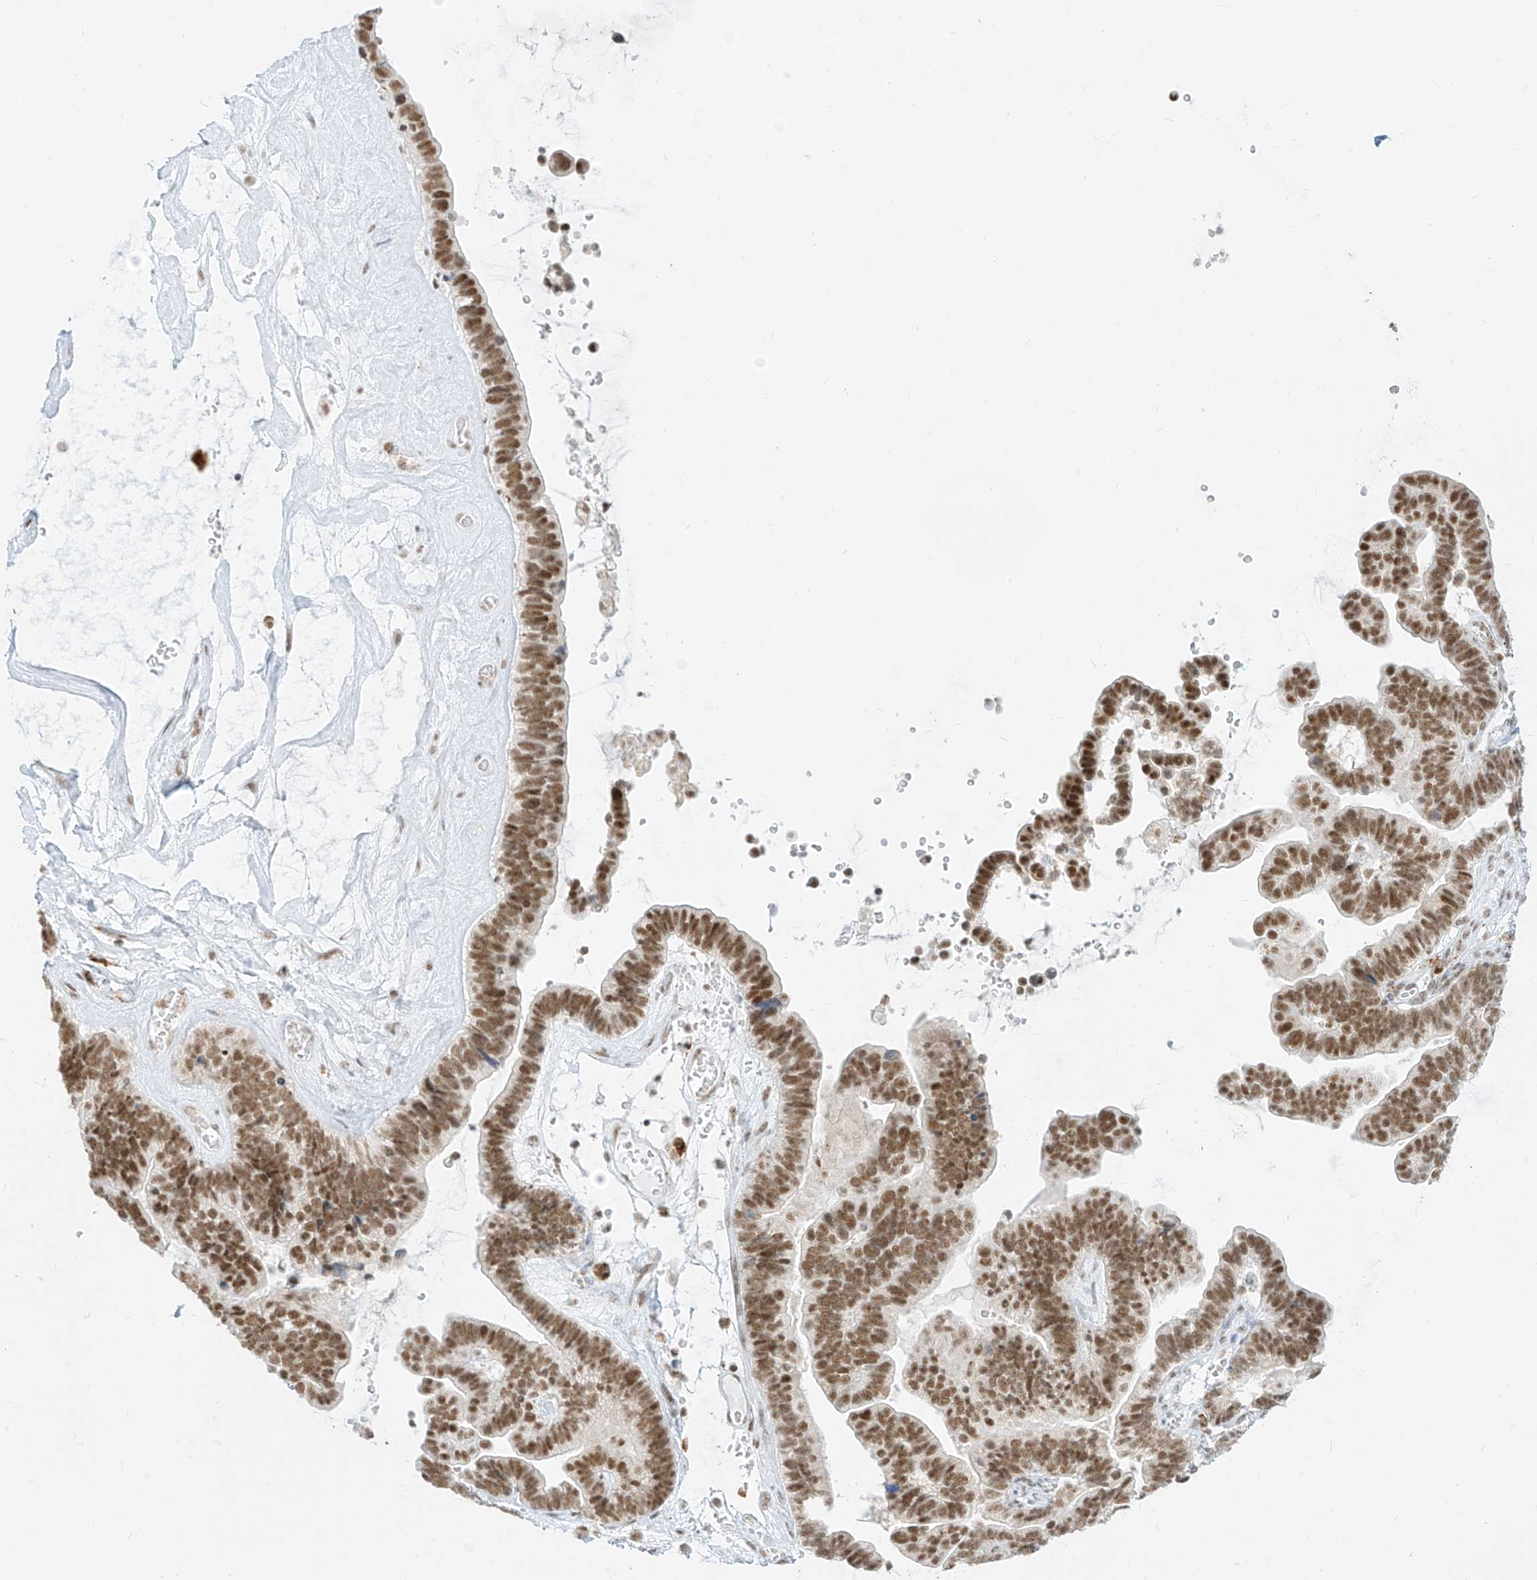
{"staining": {"intensity": "moderate", "quantity": ">75%", "location": "nuclear"}, "tissue": "ovarian cancer", "cell_type": "Tumor cells", "image_type": "cancer", "snomed": [{"axis": "morphology", "description": "Cystadenocarcinoma, serous, NOS"}, {"axis": "topography", "description": "Ovary"}], "caption": "Immunohistochemical staining of serous cystadenocarcinoma (ovarian) displays medium levels of moderate nuclear positivity in approximately >75% of tumor cells.", "gene": "SUPT5H", "patient": {"sex": "female", "age": 56}}